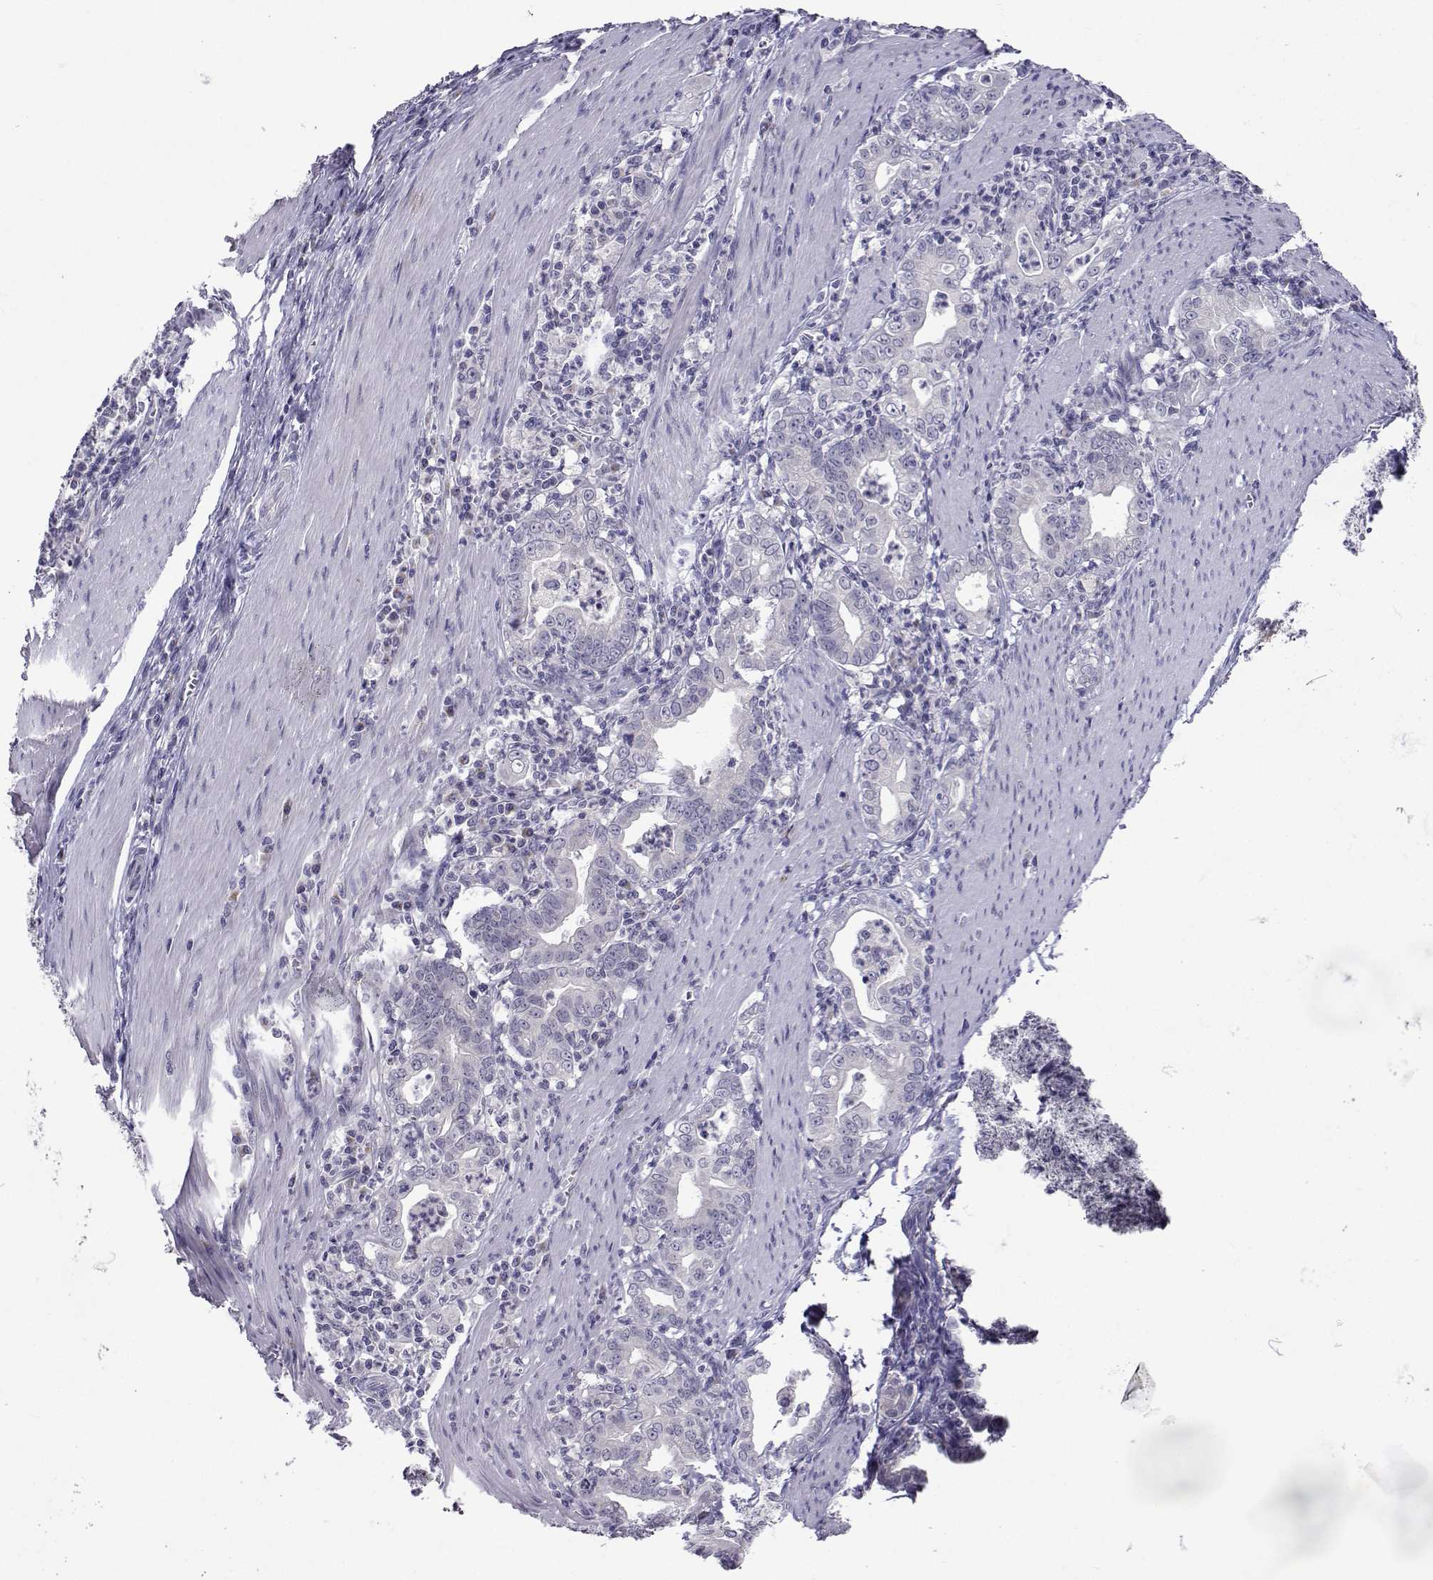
{"staining": {"intensity": "negative", "quantity": "none", "location": "none"}, "tissue": "stomach cancer", "cell_type": "Tumor cells", "image_type": "cancer", "snomed": [{"axis": "morphology", "description": "Adenocarcinoma, NOS"}, {"axis": "topography", "description": "Stomach, upper"}], "caption": "Human stomach cancer (adenocarcinoma) stained for a protein using IHC exhibits no positivity in tumor cells.", "gene": "SLC6A3", "patient": {"sex": "female", "age": 79}}